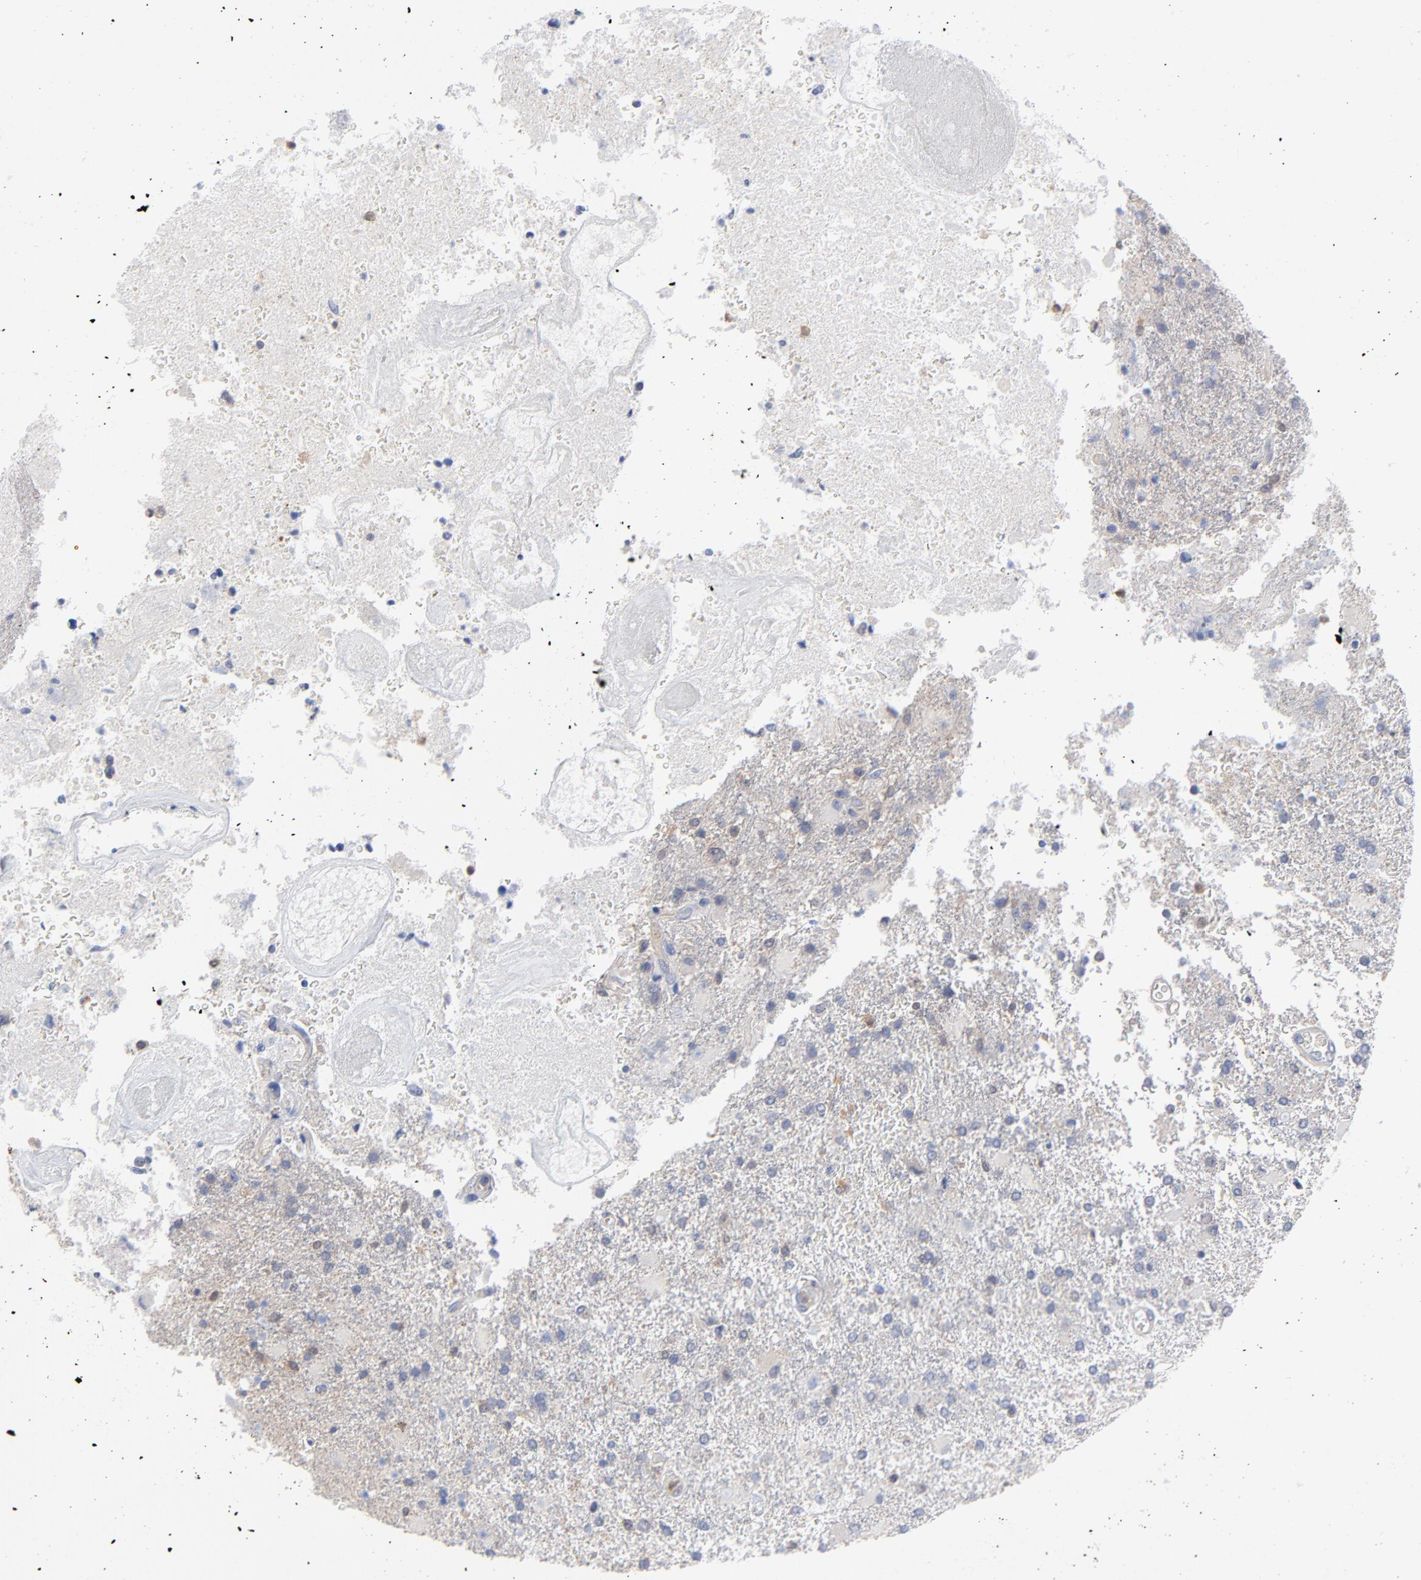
{"staining": {"intensity": "negative", "quantity": "none", "location": "none"}, "tissue": "glioma", "cell_type": "Tumor cells", "image_type": "cancer", "snomed": [{"axis": "morphology", "description": "Glioma, malignant, High grade"}, {"axis": "topography", "description": "Cerebral cortex"}], "caption": "Immunohistochemical staining of malignant high-grade glioma displays no significant expression in tumor cells.", "gene": "CAB39L", "patient": {"sex": "male", "age": 79}}